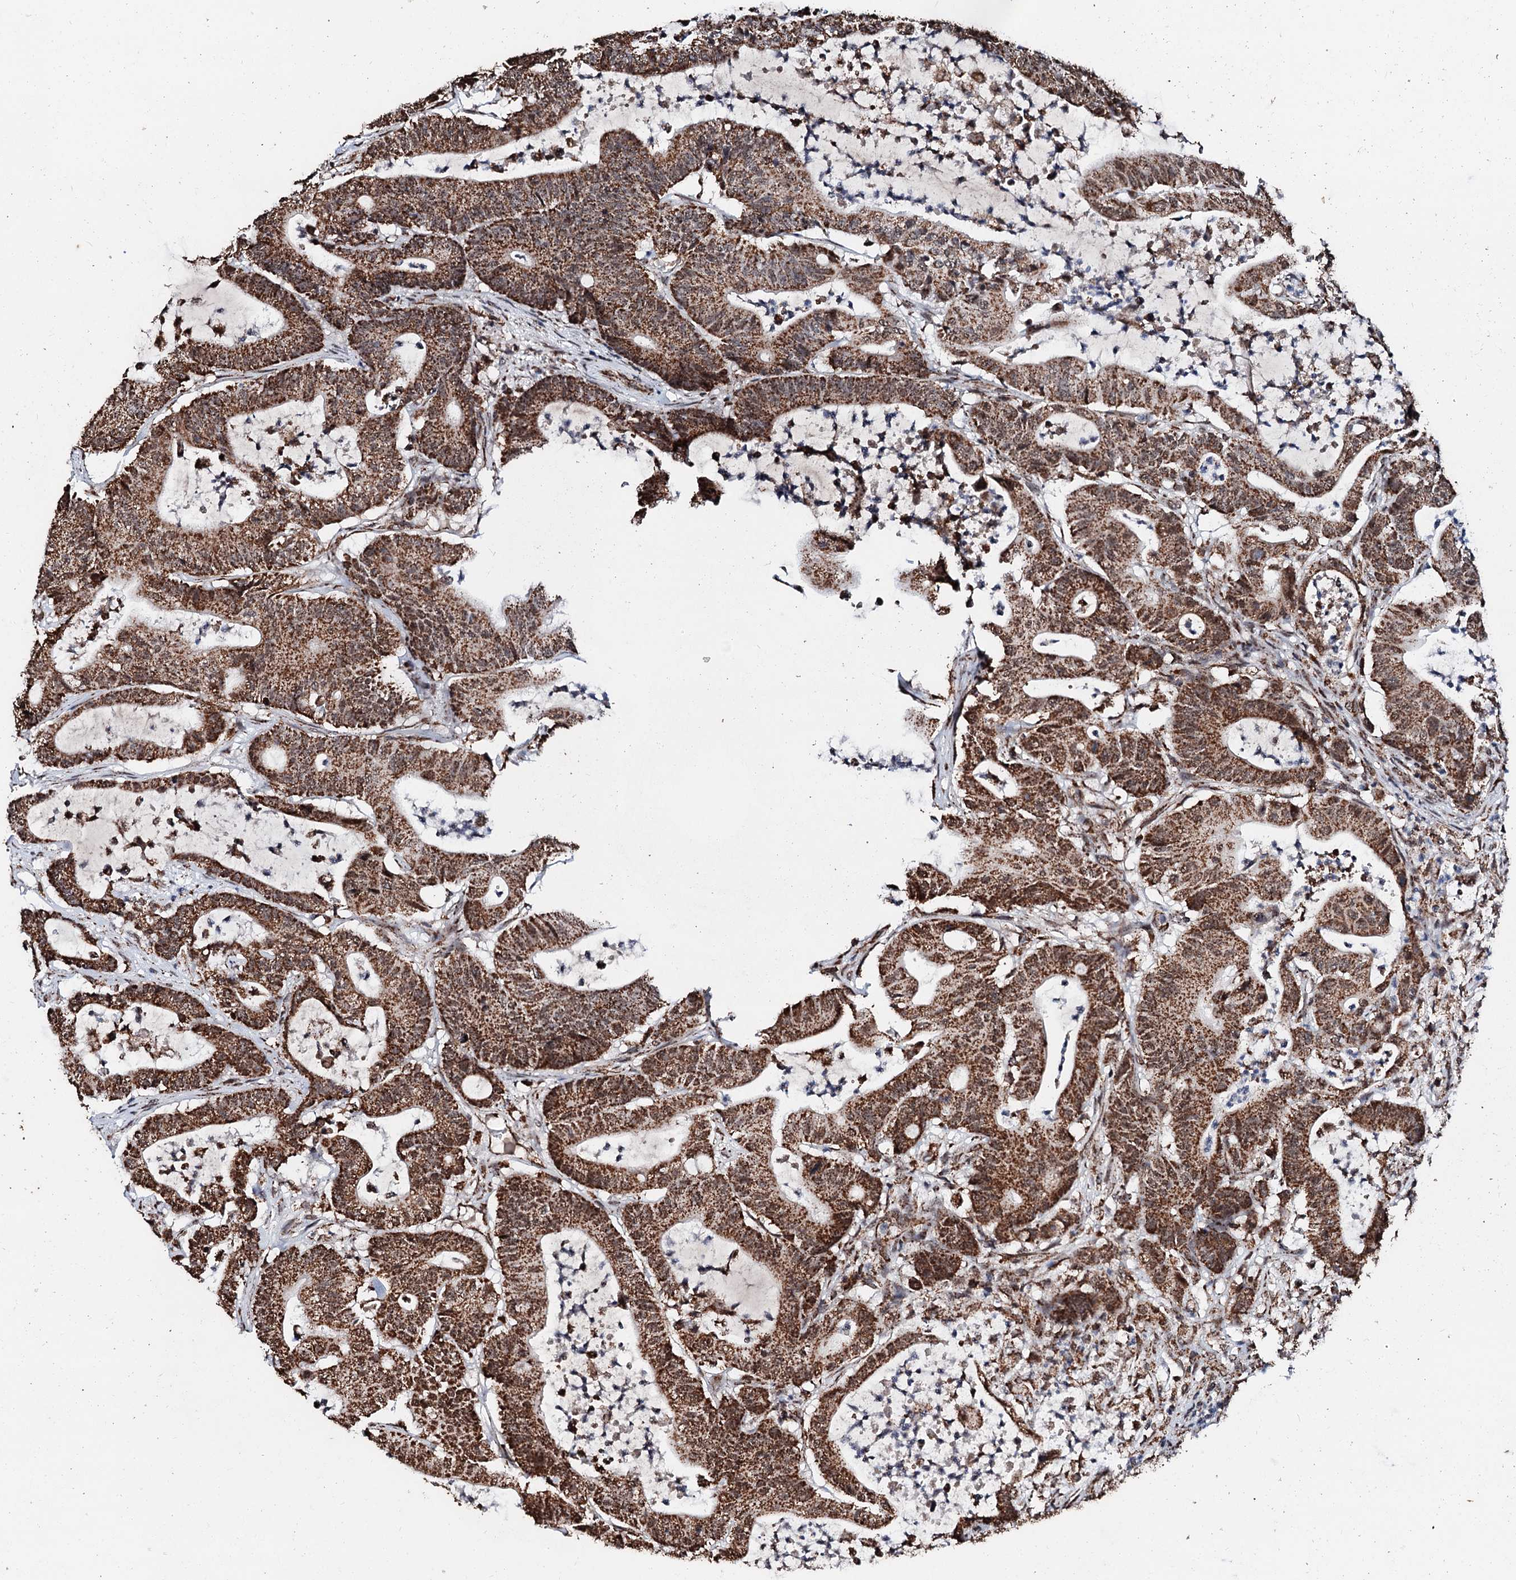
{"staining": {"intensity": "strong", "quantity": ">75%", "location": "cytoplasmic/membranous"}, "tissue": "colorectal cancer", "cell_type": "Tumor cells", "image_type": "cancer", "snomed": [{"axis": "morphology", "description": "Adenocarcinoma, NOS"}, {"axis": "topography", "description": "Colon"}], "caption": "Immunohistochemistry of human adenocarcinoma (colorectal) demonstrates high levels of strong cytoplasmic/membranous expression in approximately >75% of tumor cells.", "gene": "SECISBP2L", "patient": {"sex": "female", "age": 84}}